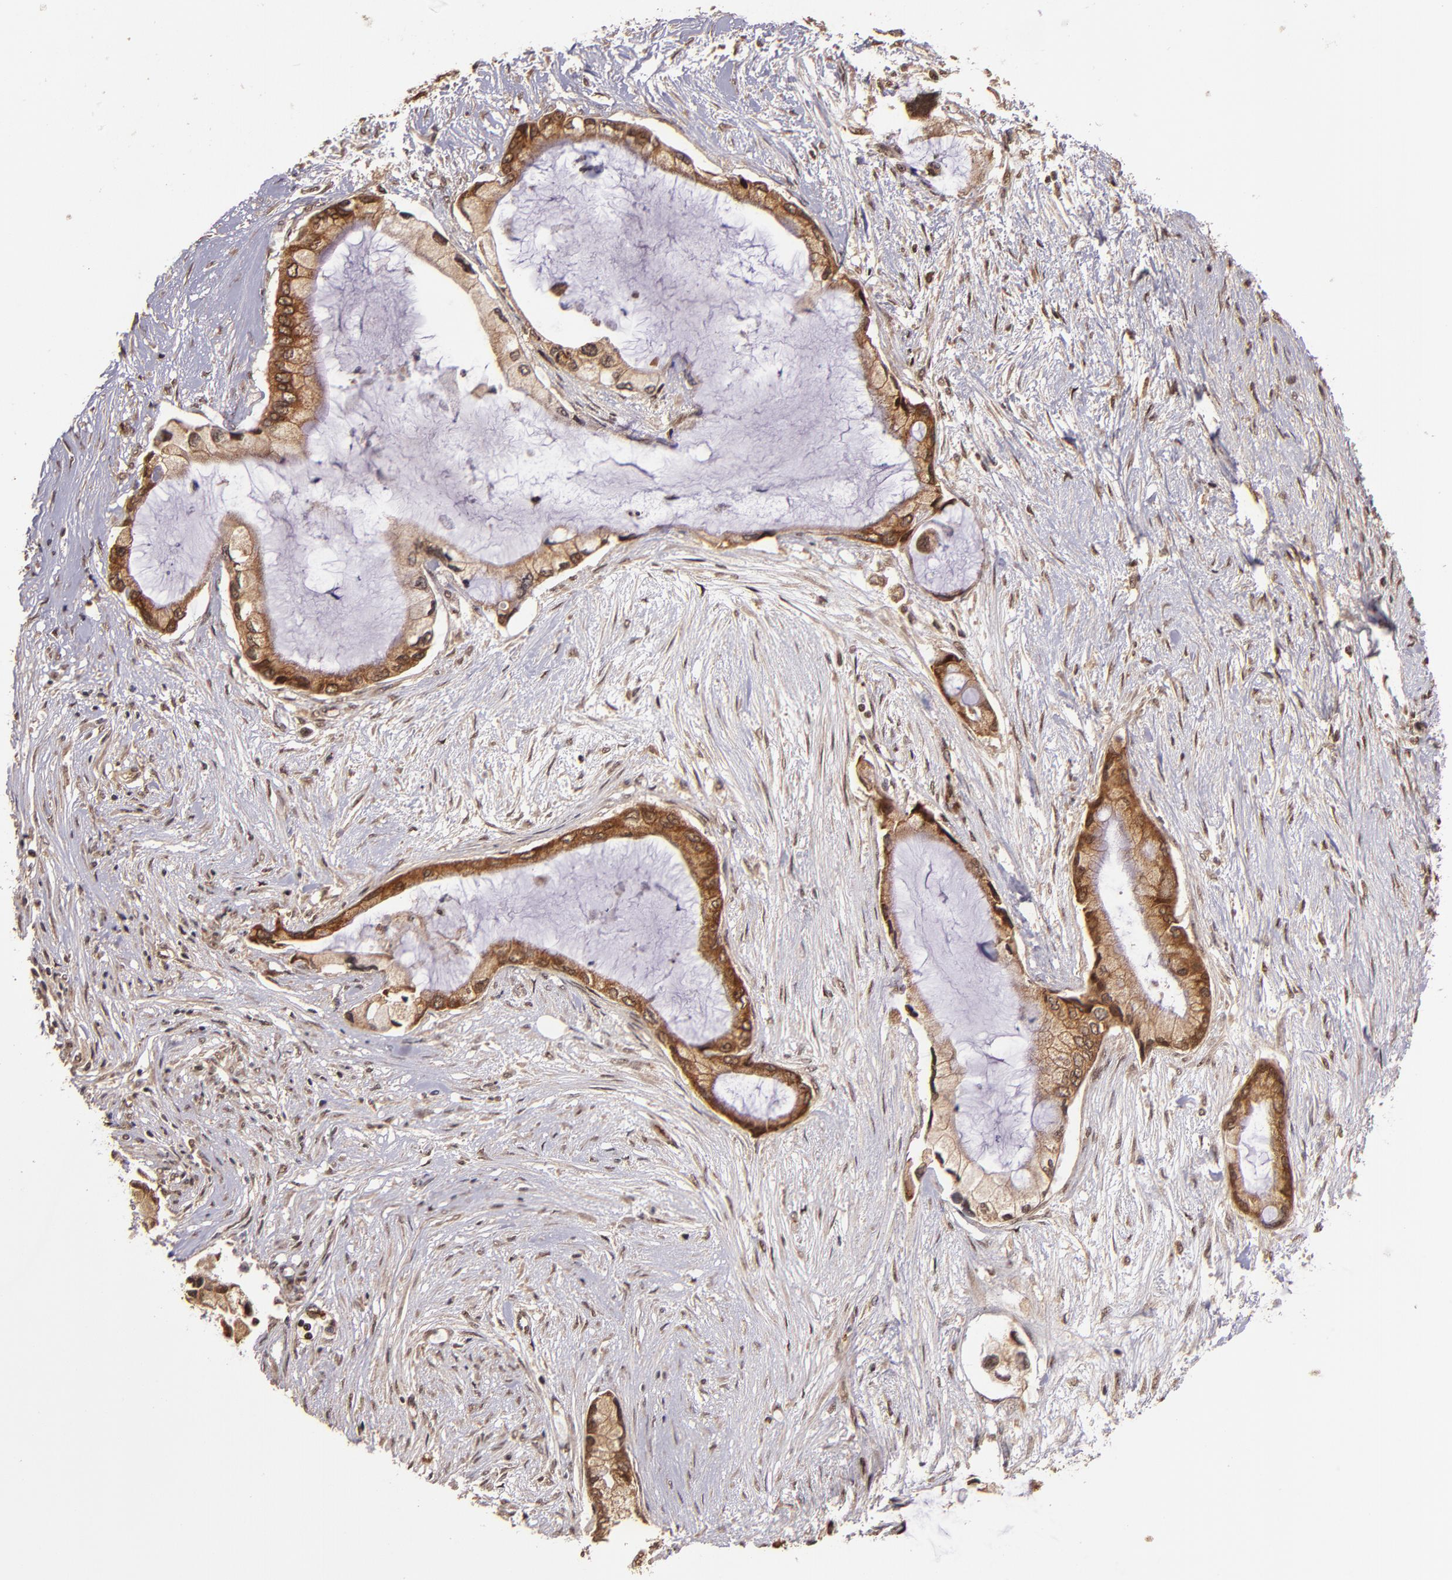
{"staining": {"intensity": "strong", "quantity": ">75%", "location": "cytoplasmic/membranous"}, "tissue": "pancreatic cancer", "cell_type": "Tumor cells", "image_type": "cancer", "snomed": [{"axis": "morphology", "description": "Adenocarcinoma, NOS"}, {"axis": "topography", "description": "Pancreas"}], "caption": "Tumor cells exhibit high levels of strong cytoplasmic/membranous staining in about >75% of cells in pancreatic cancer.", "gene": "RIOK3", "patient": {"sex": "female", "age": 59}}